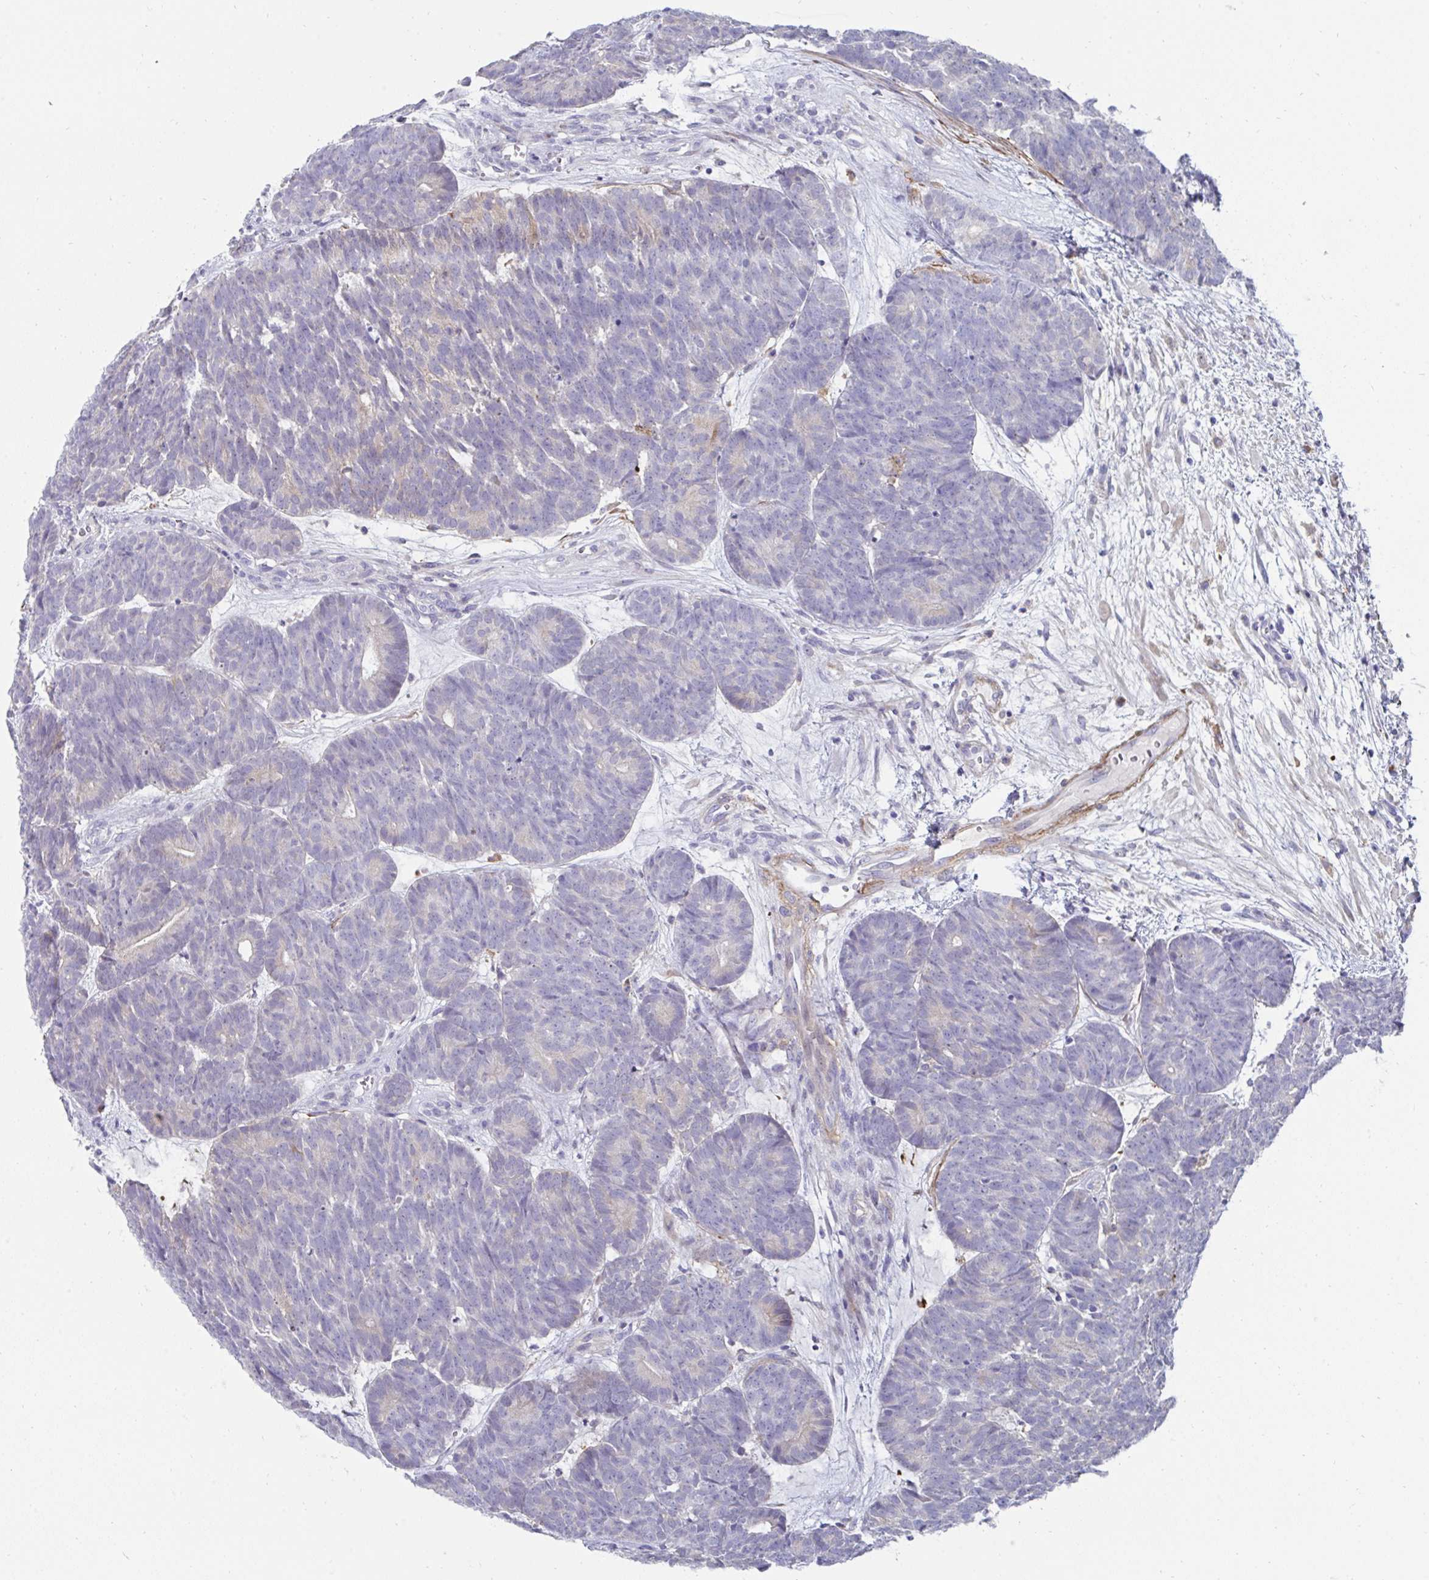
{"staining": {"intensity": "negative", "quantity": "none", "location": "none"}, "tissue": "head and neck cancer", "cell_type": "Tumor cells", "image_type": "cancer", "snomed": [{"axis": "morphology", "description": "Adenocarcinoma, NOS"}, {"axis": "topography", "description": "Head-Neck"}], "caption": "Adenocarcinoma (head and neck) stained for a protein using immunohistochemistry exhibits no staining tumor cells.", "gene": "FBXL13", "patient": {"sex": "female", "age": 81}}